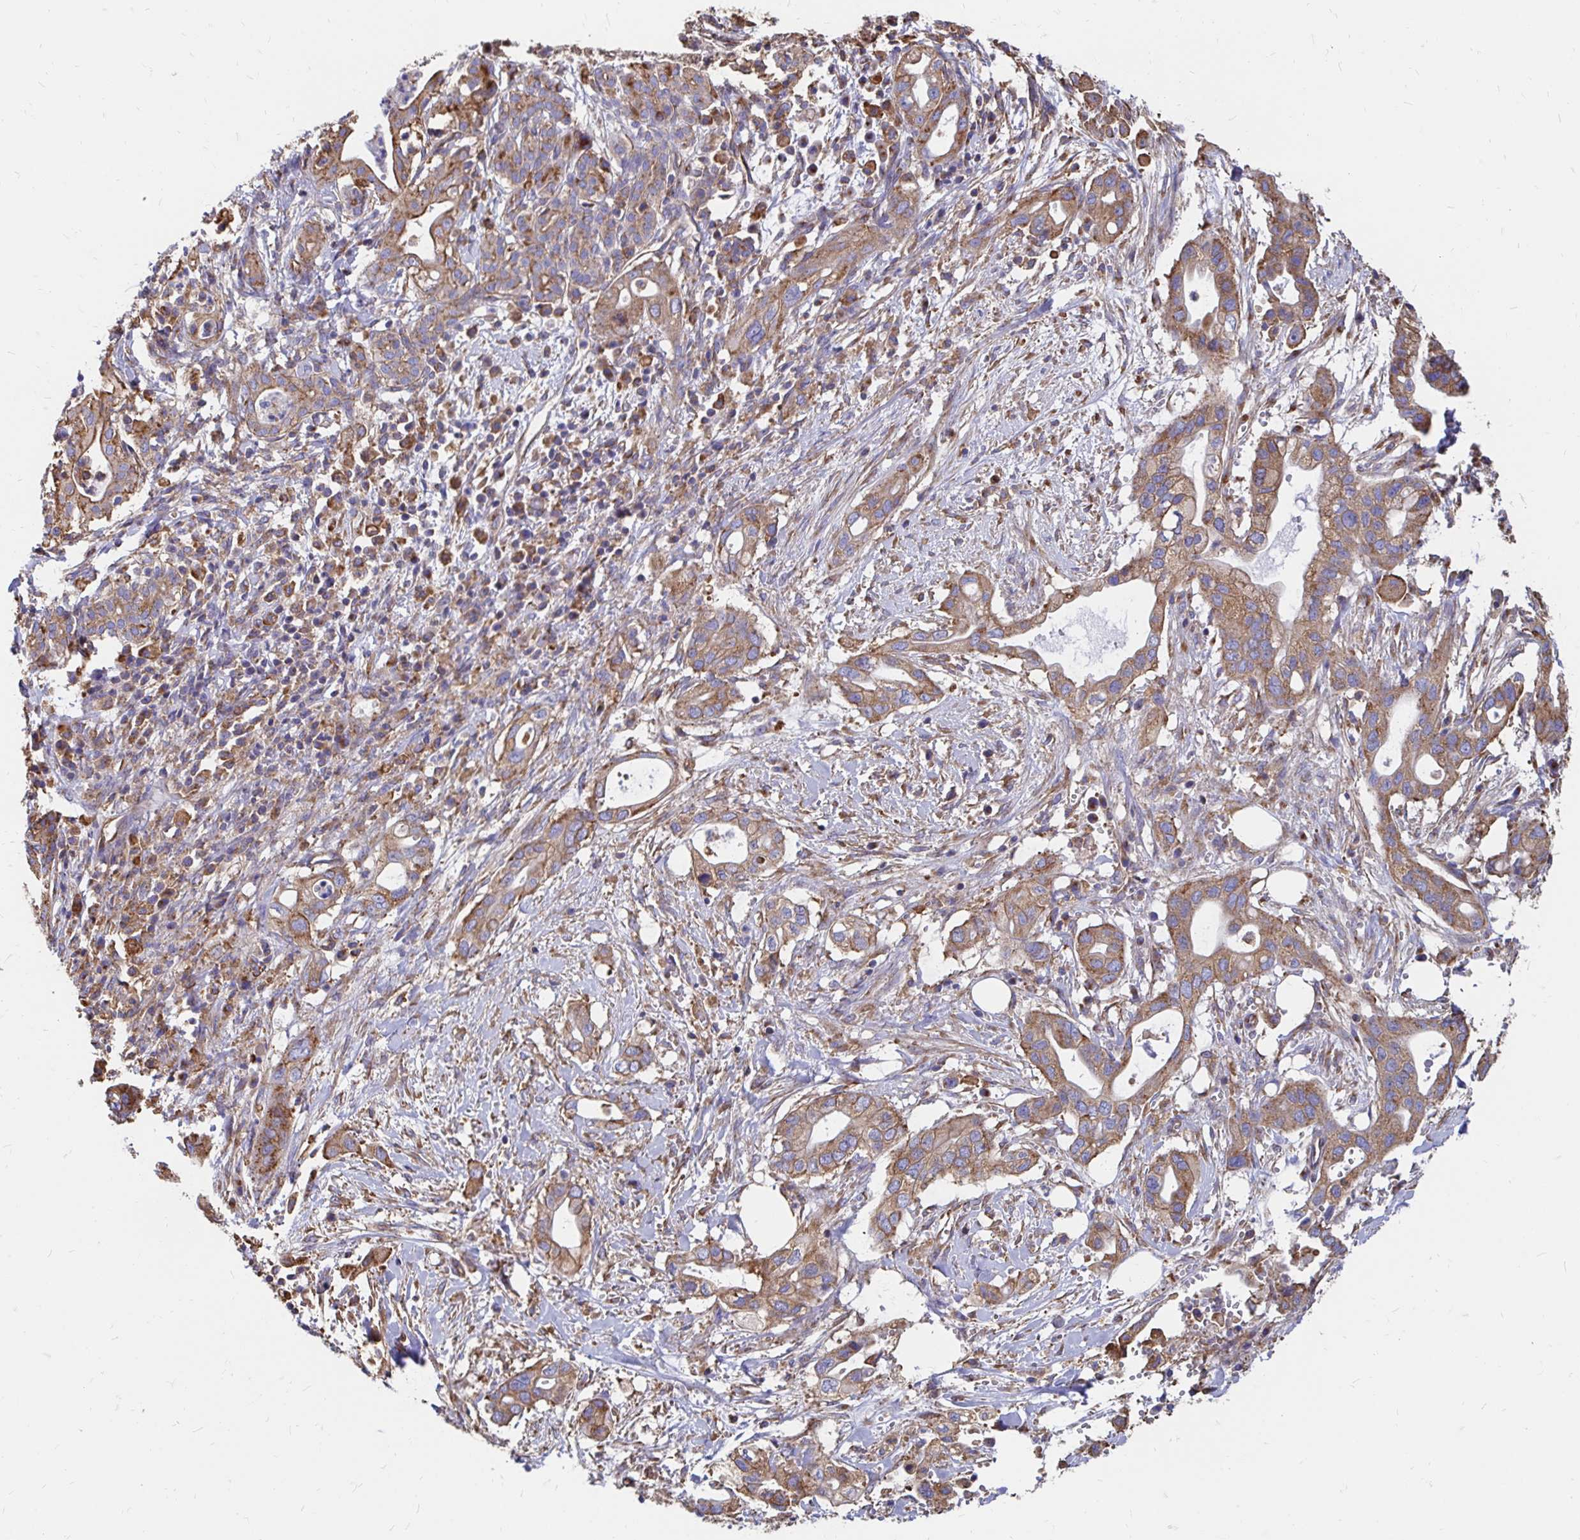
{"staining": {"intensity": "moderate", "quantity": ">75%", "location": "cytoplasmic/membranous"}, "tissue": "pancreatic cancer", "cell_type": "Tumor cells", "image_type": "cancer", "snomed": [{"axis": "morphology", "description": "Adenocarcinoma, NOS"}, {"axis": "topography", "description": "Pancreas"}], "caption": "The micrograph displays a brown stain indicating the presence of a protein in the cytoplasmic/membranous of tumor cells in pancreatic cancer (adenocarcinoma). (DAB (3,3'-diaminobenzidine) IHC with brightfield microscopy, high magnification).", "gene": "CLTC", "patient": {"sex": "male", "age": 44}}